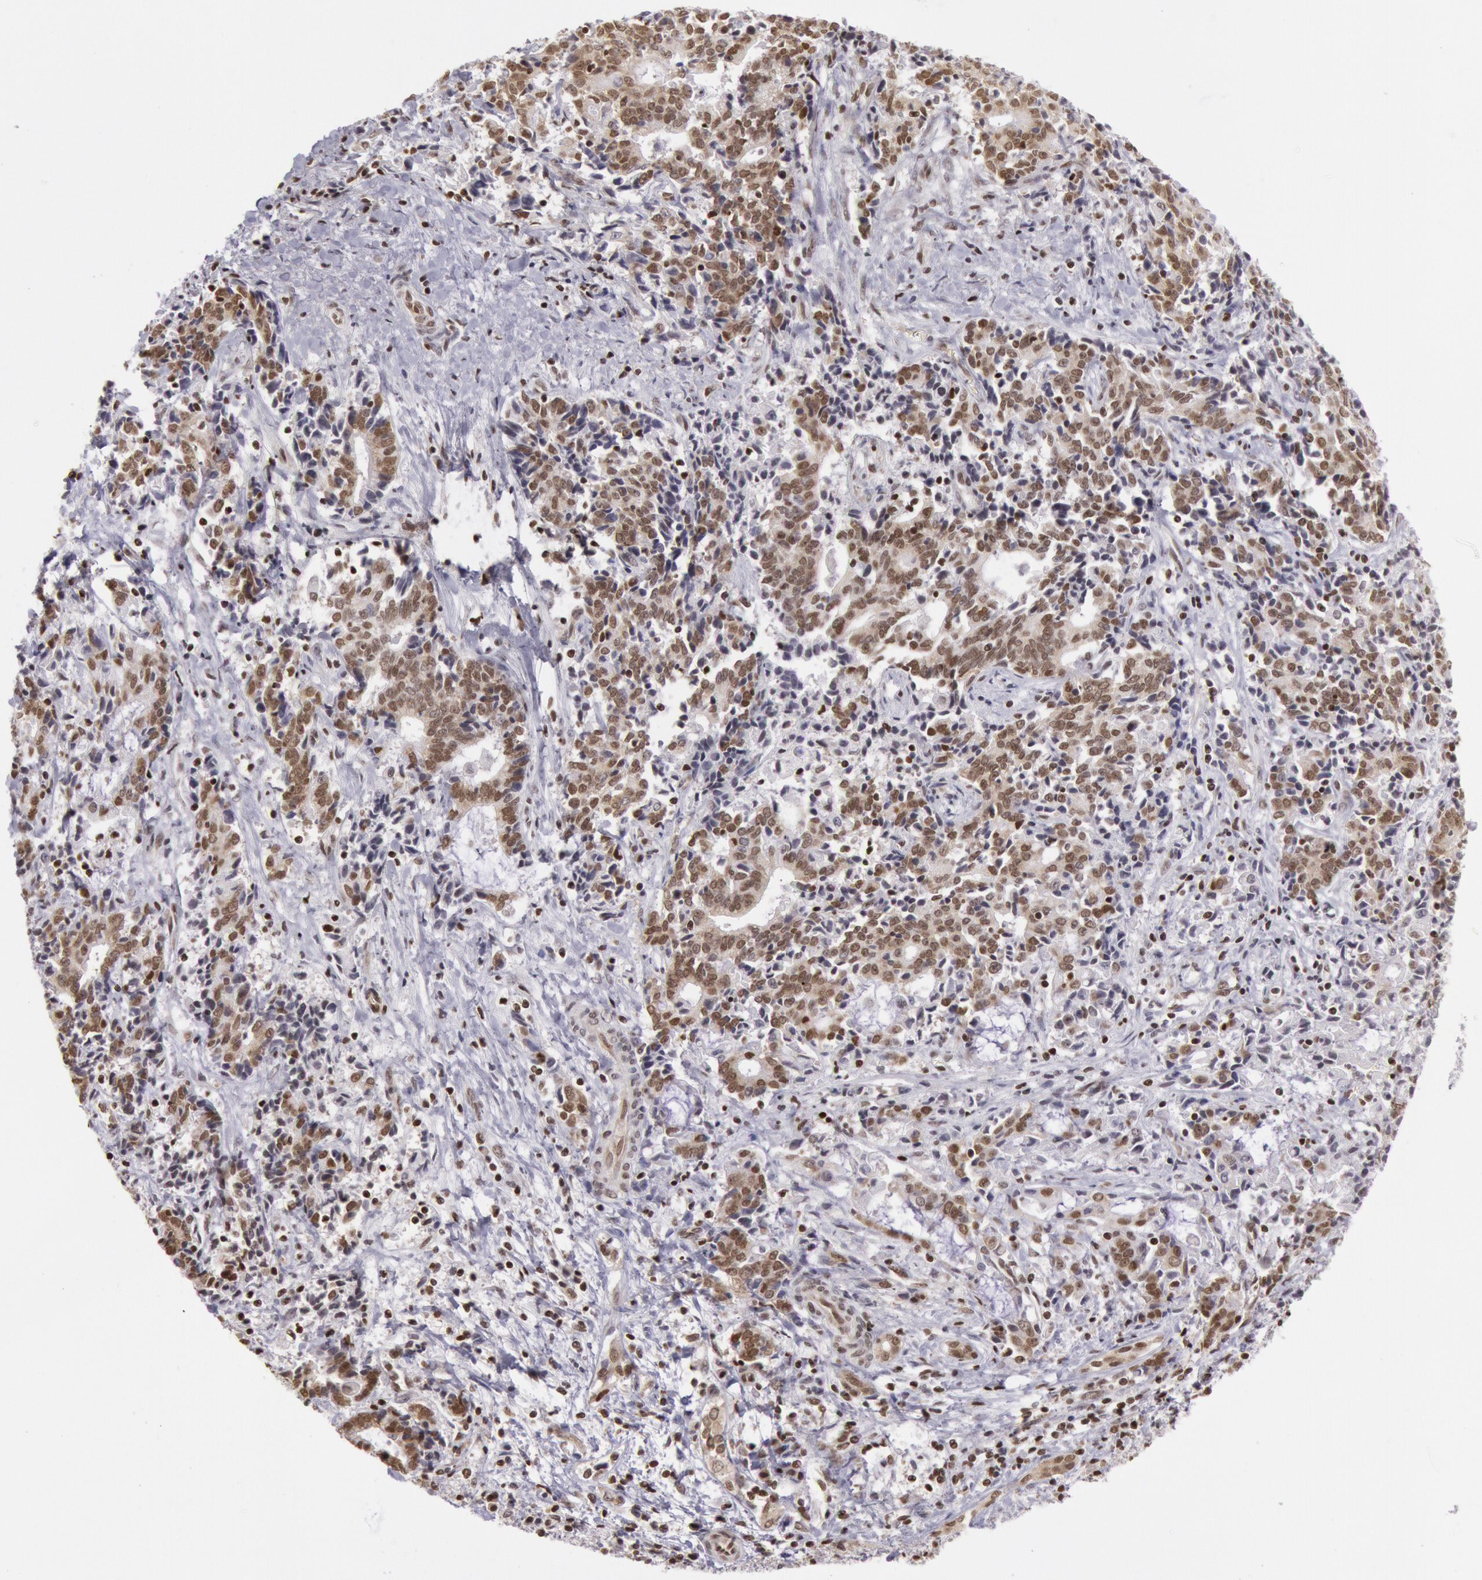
{"staining": {"intensity": "moderate", "quantity": ">75%", "location": "nuclear"}, "tissue": "liver cancer", "cell_type": "Tumor cells", "image_type": "cancer", "snomed": [{"axis": "morphology", "description": "Cholangiocarcinoma"}, {"axis": "topography", "description": "Liver"}], "caption": "Liver cancer (cholangiocarcinoma) stained with a brown dye exhibits moderate nuclear positive positivity in about >75% of tumor cells.", "gene": "NKAP", "patient": {"sex": "male", "age": 57}}